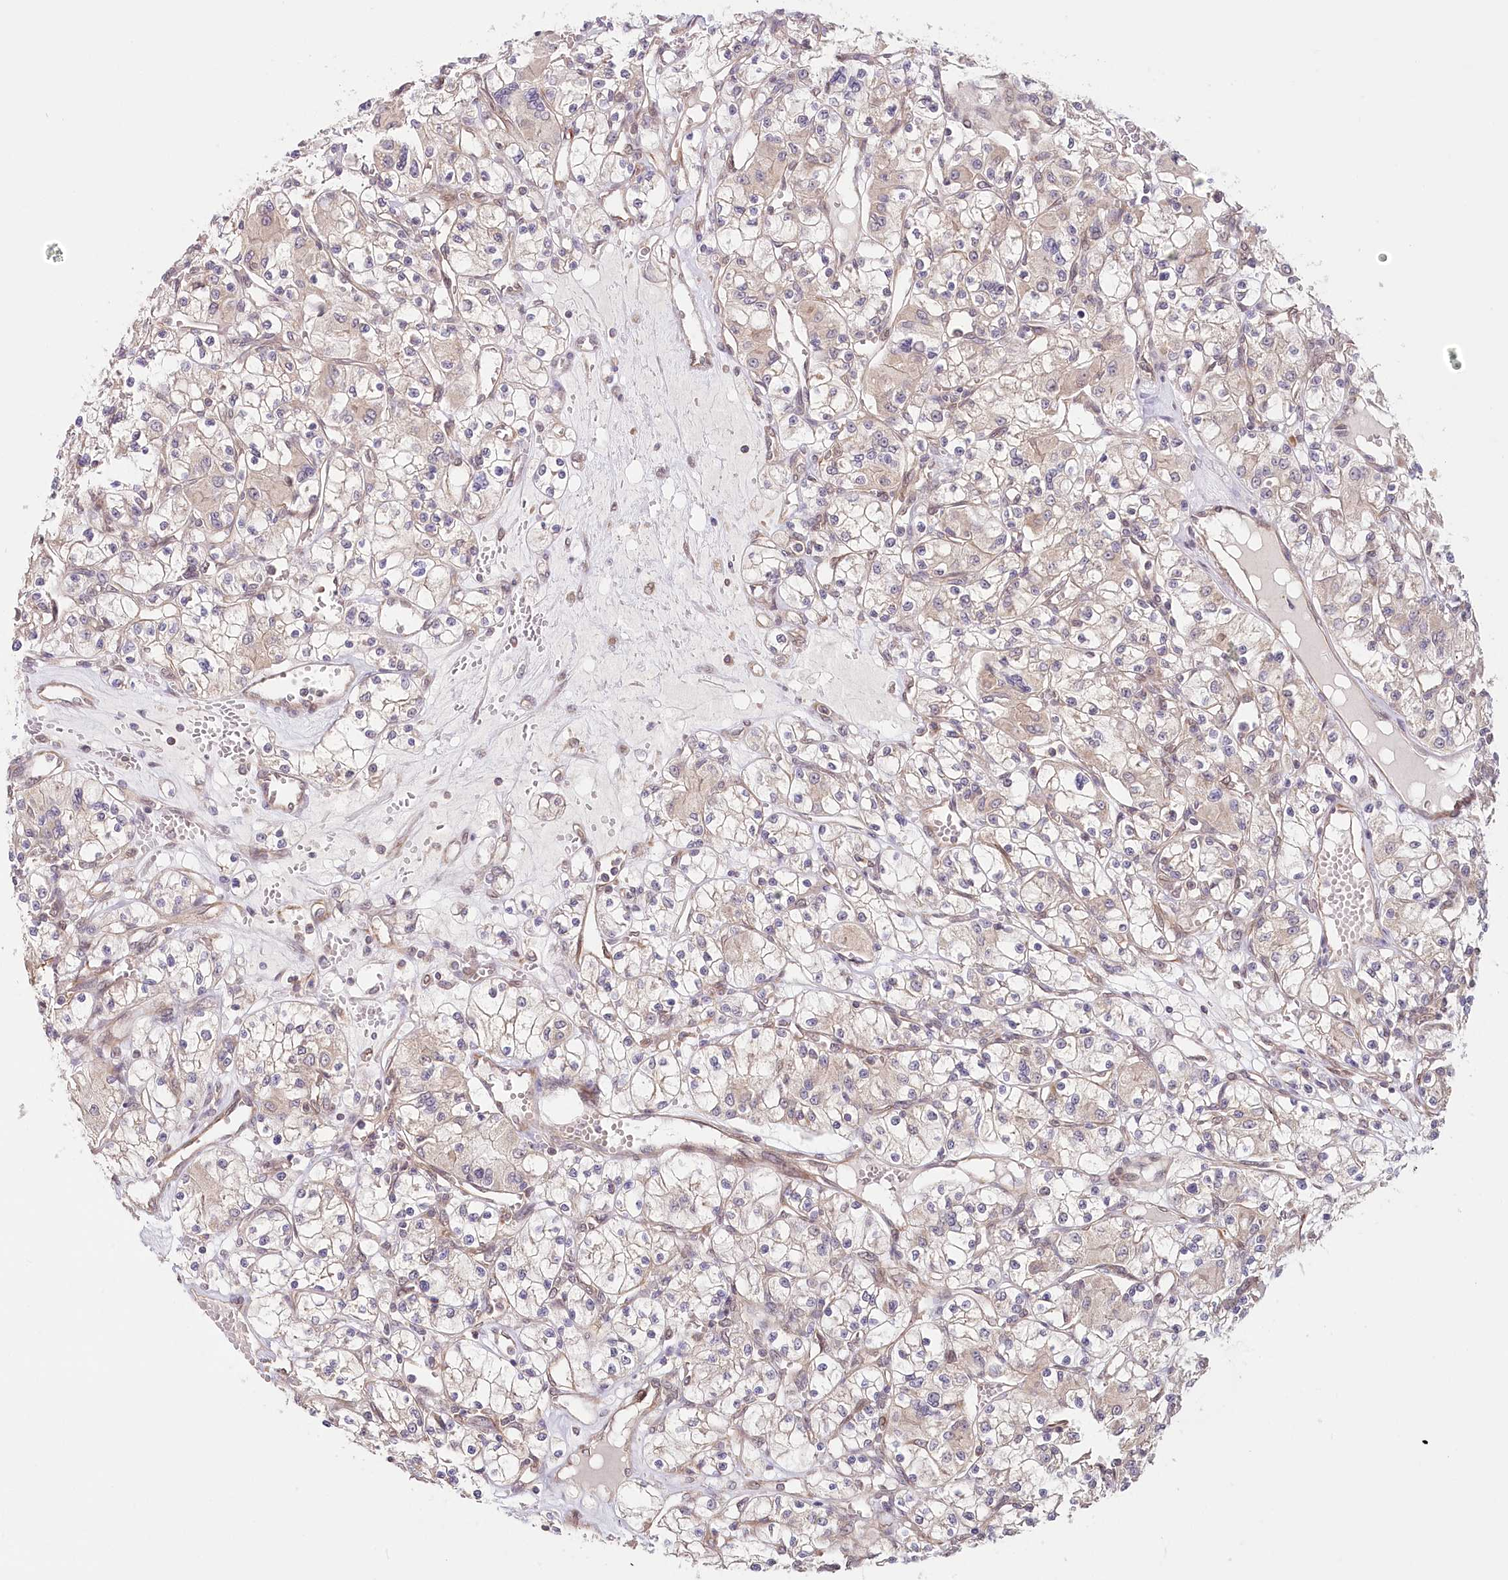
{"staining": {"intensity": "negative", "quantity": "none", "location": "none"}, "tissue": "renal cancer", "cell_type": "Tumor cells", "image_type": "cancer", "snomed": [{"axis": "morphology", "description": "Adenocarcinoma, NOS"}, {"axis": "topography", "description": "Kidney"}], "caption": "Immunohistochemical staining of human renal cancer exhibits no significant expression in tumor cells.", "gene": "CEP70", "patient": {"sex": "female", "age": 59}}